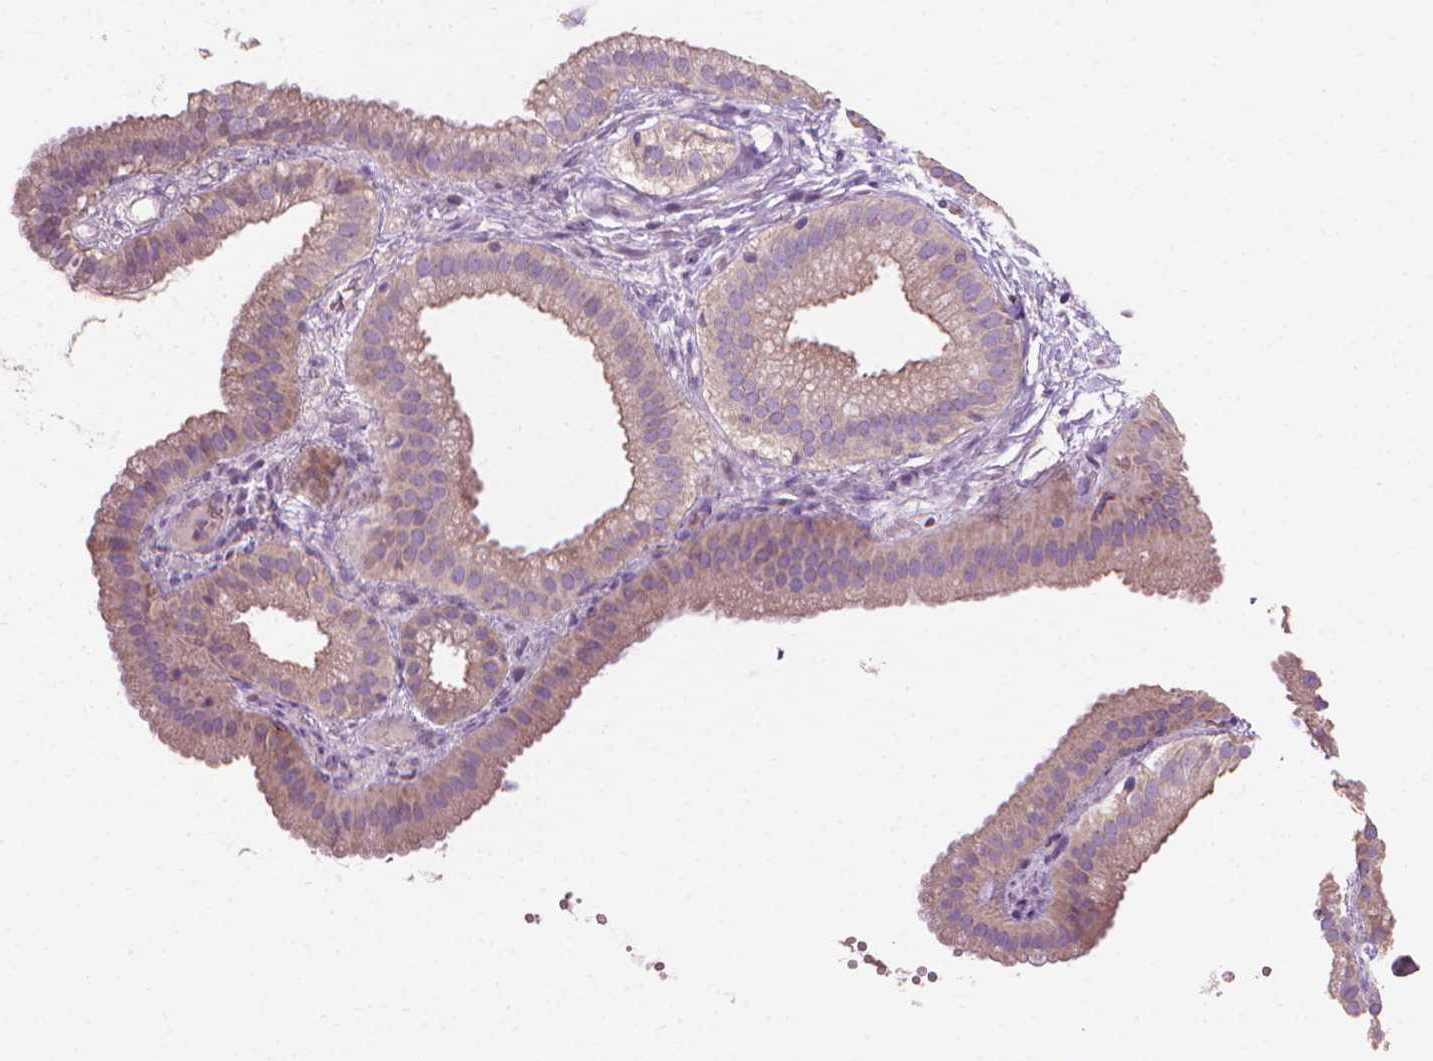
{"staining": {"intensity": "moderate", "quantity": ">75%", "location": "cytoplasmic/membranous"}, "tissue": "gallbladder", "cell_type": "Glandular cells", "image_type": "normal", "snomed": [{"axis": "morphology", "description": "Normal tissue, NOS"}, {"axis": "topography", "description": "Gallbladder"}], "caption": "High-magnification brightfield microscopy of benign gallbladder stained with DAB (3,3'-diaminobenzidine) (brown) and counterstained with hematoxylin (blue). glandular cells exhibit moderate cytoplasmic/membranous positivity is identified in approximately>75% of cells.", "gene": "RIIAD1", "patient": {"sex": "female", "age": 63}}